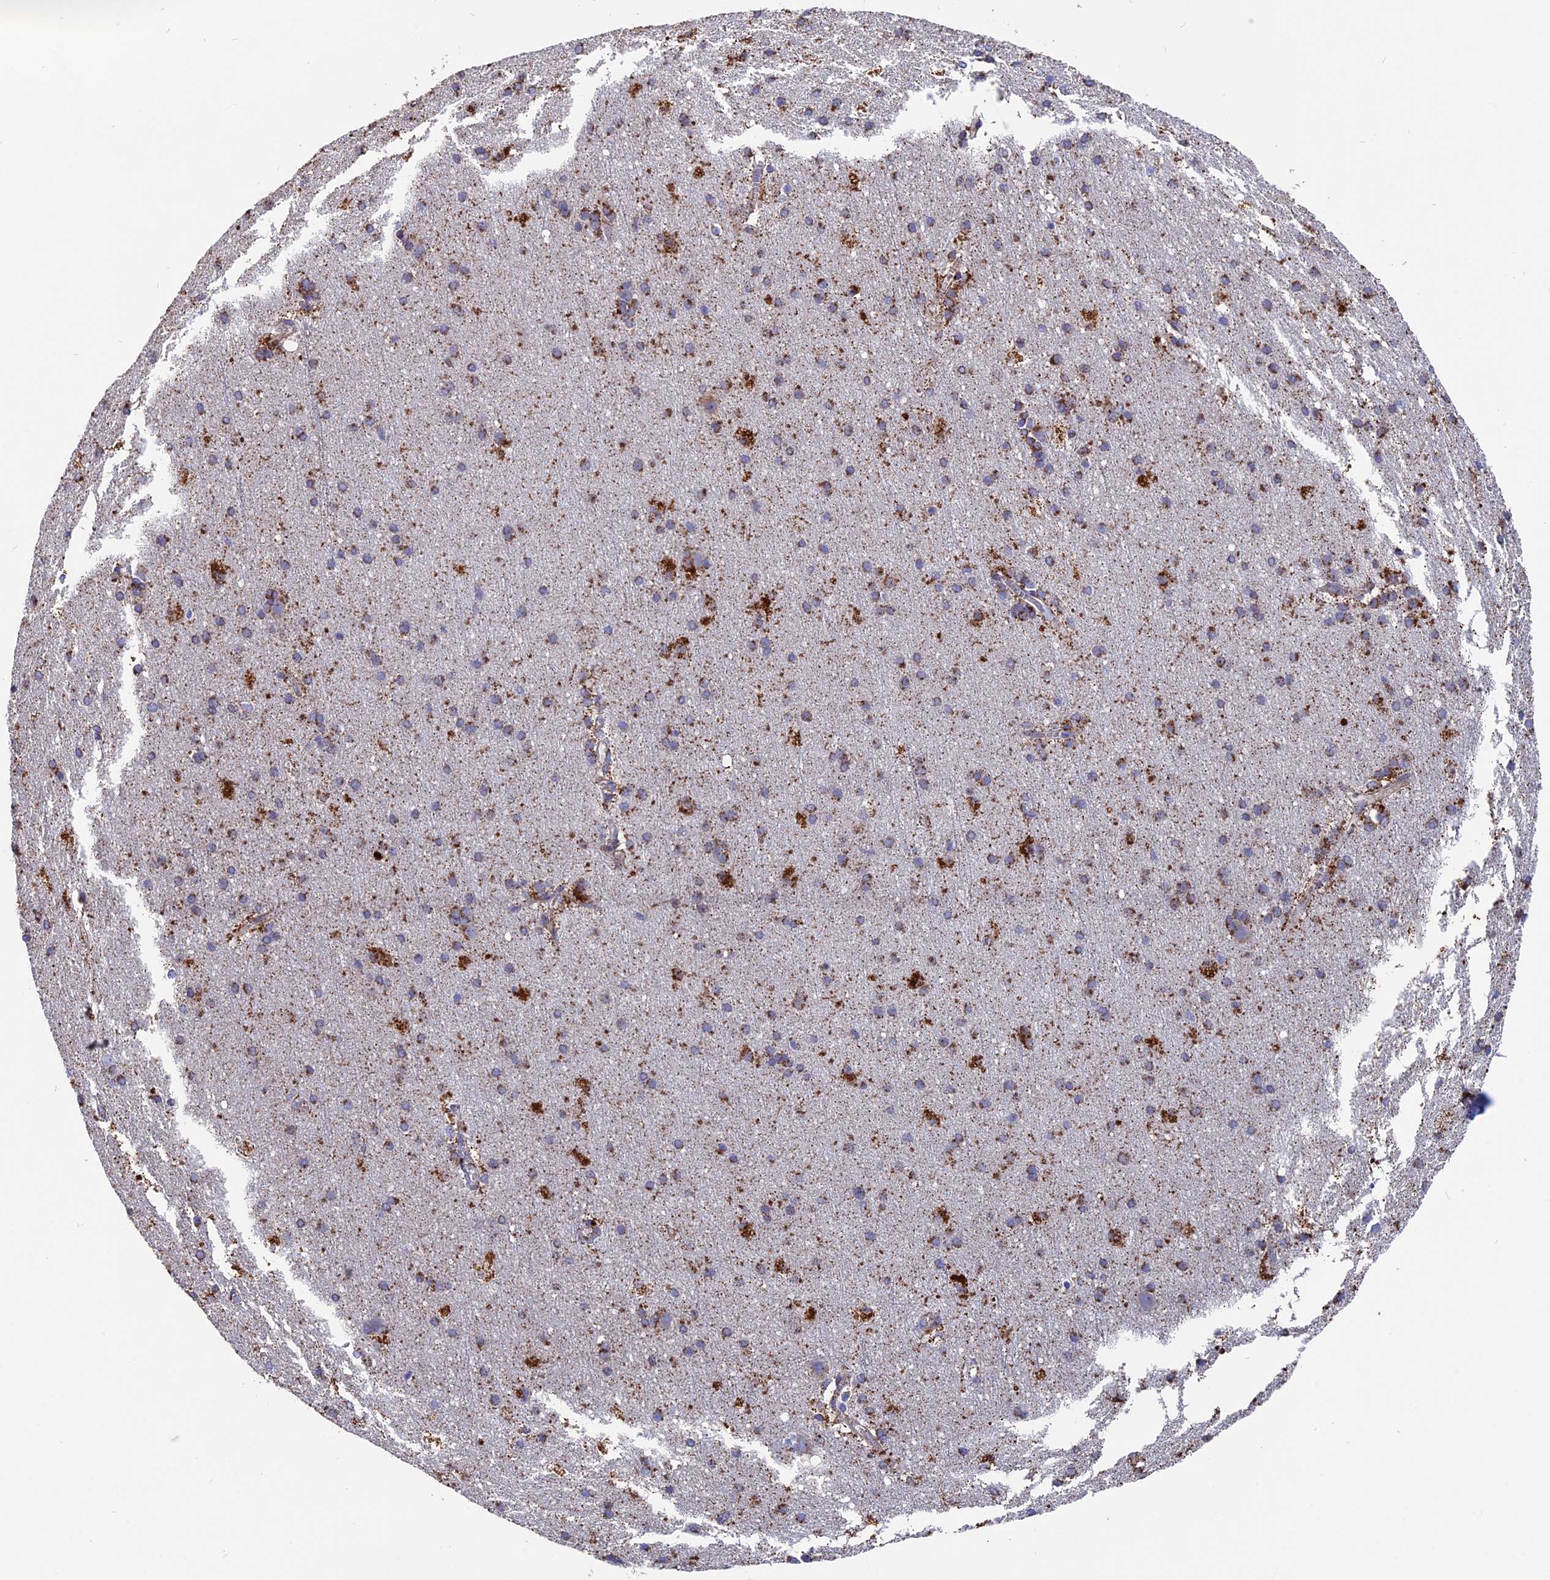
{"staining": {"intensity": "moderate", "quantity": ">75%", "location": "cytoplasmic/membranous"}, "tissue": "cerebral cortex", "cell_type": "Endothelial cells", "image_type": "normal", "snomed": [{"axis": "morphology", "description": "Normal tissue, NOS"}, {"axis": "topography", "description": "Cerebral cortex"}], "caption": "The photomicrograph shows staining of benign cerebral cortex, revealing moderate cytoplasmic/membranous protein expression (brown color) within endothelial cells.", "gene": "TGFA", "patient": {"sex": "male", "age": 54}}